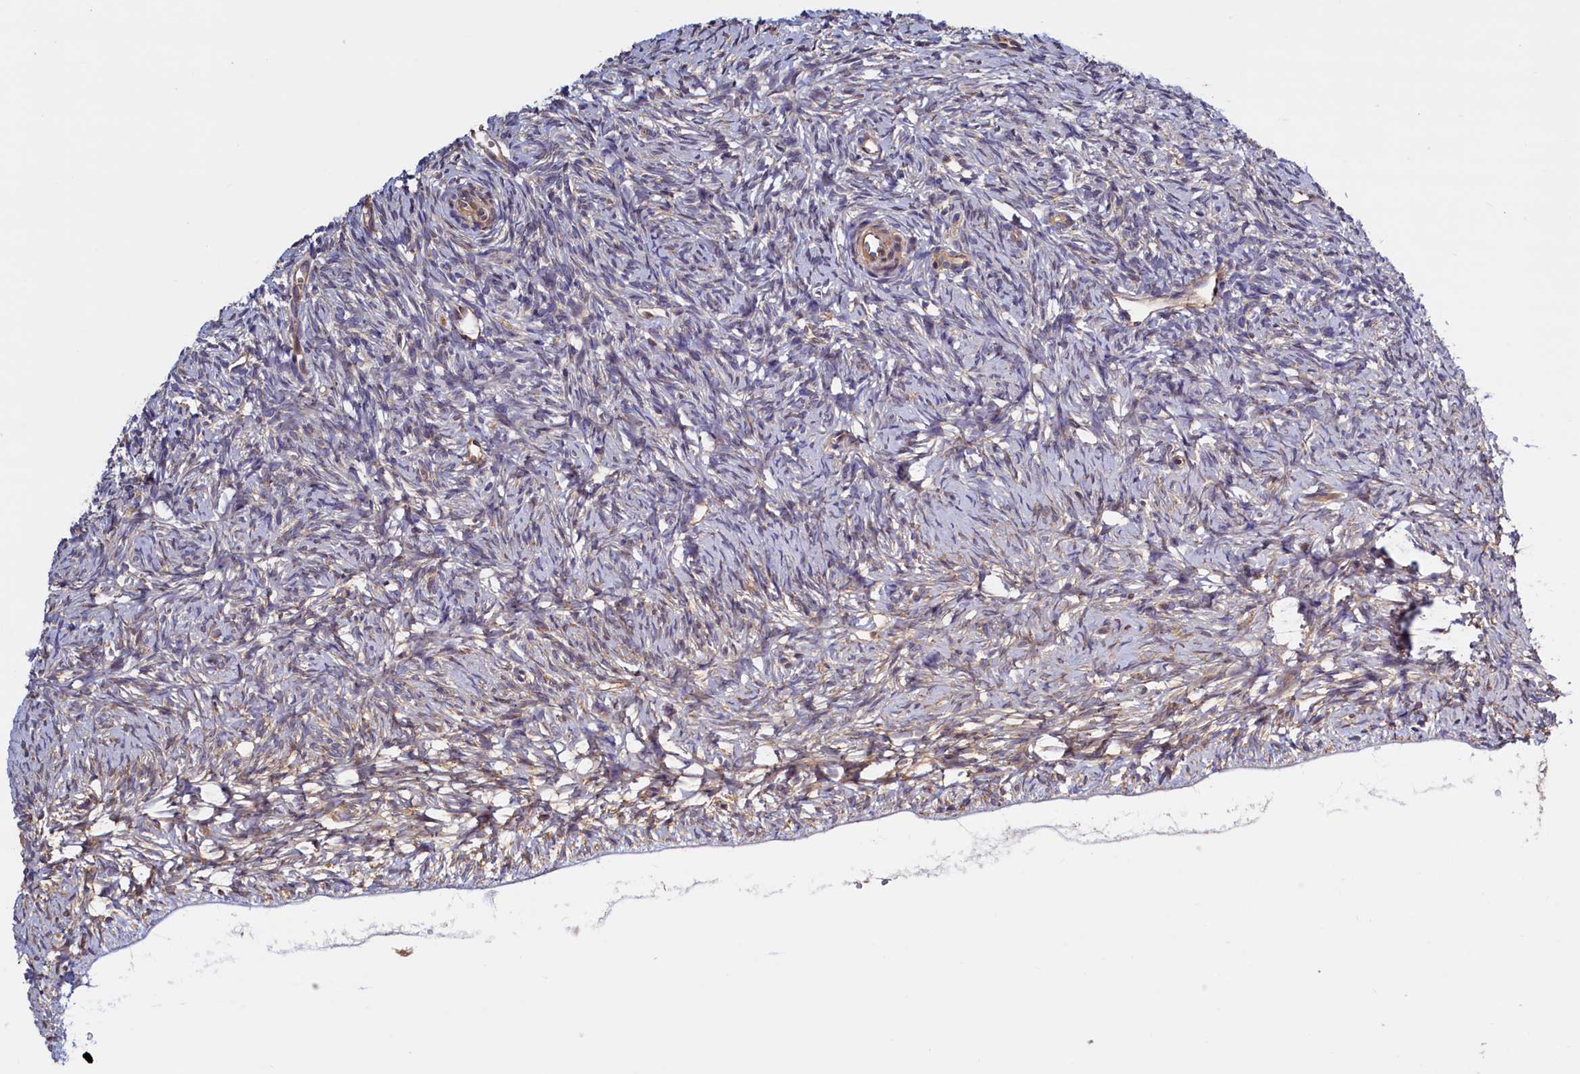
{"staining": {"intensity": "weak", "quantity": "<25%", "location": "cytoplasmic/membranous"}, "tissue": "ovary", "cell_type": "Ovarian stroma cells", "image_type": "normal", "snomed": [{"axis": "morphology", "description": "Normal tissue, NOS"}, {"axis": "topography", "description": "Ovary"}], "caption": "Immunohistochemistry (IHC) image of normal human ovary stained for a protein (brown), which exhibits no expression in ovarian stroma cells.", "gene": "ATXN2L", "patient": {"sex": "female", "age": 51}}